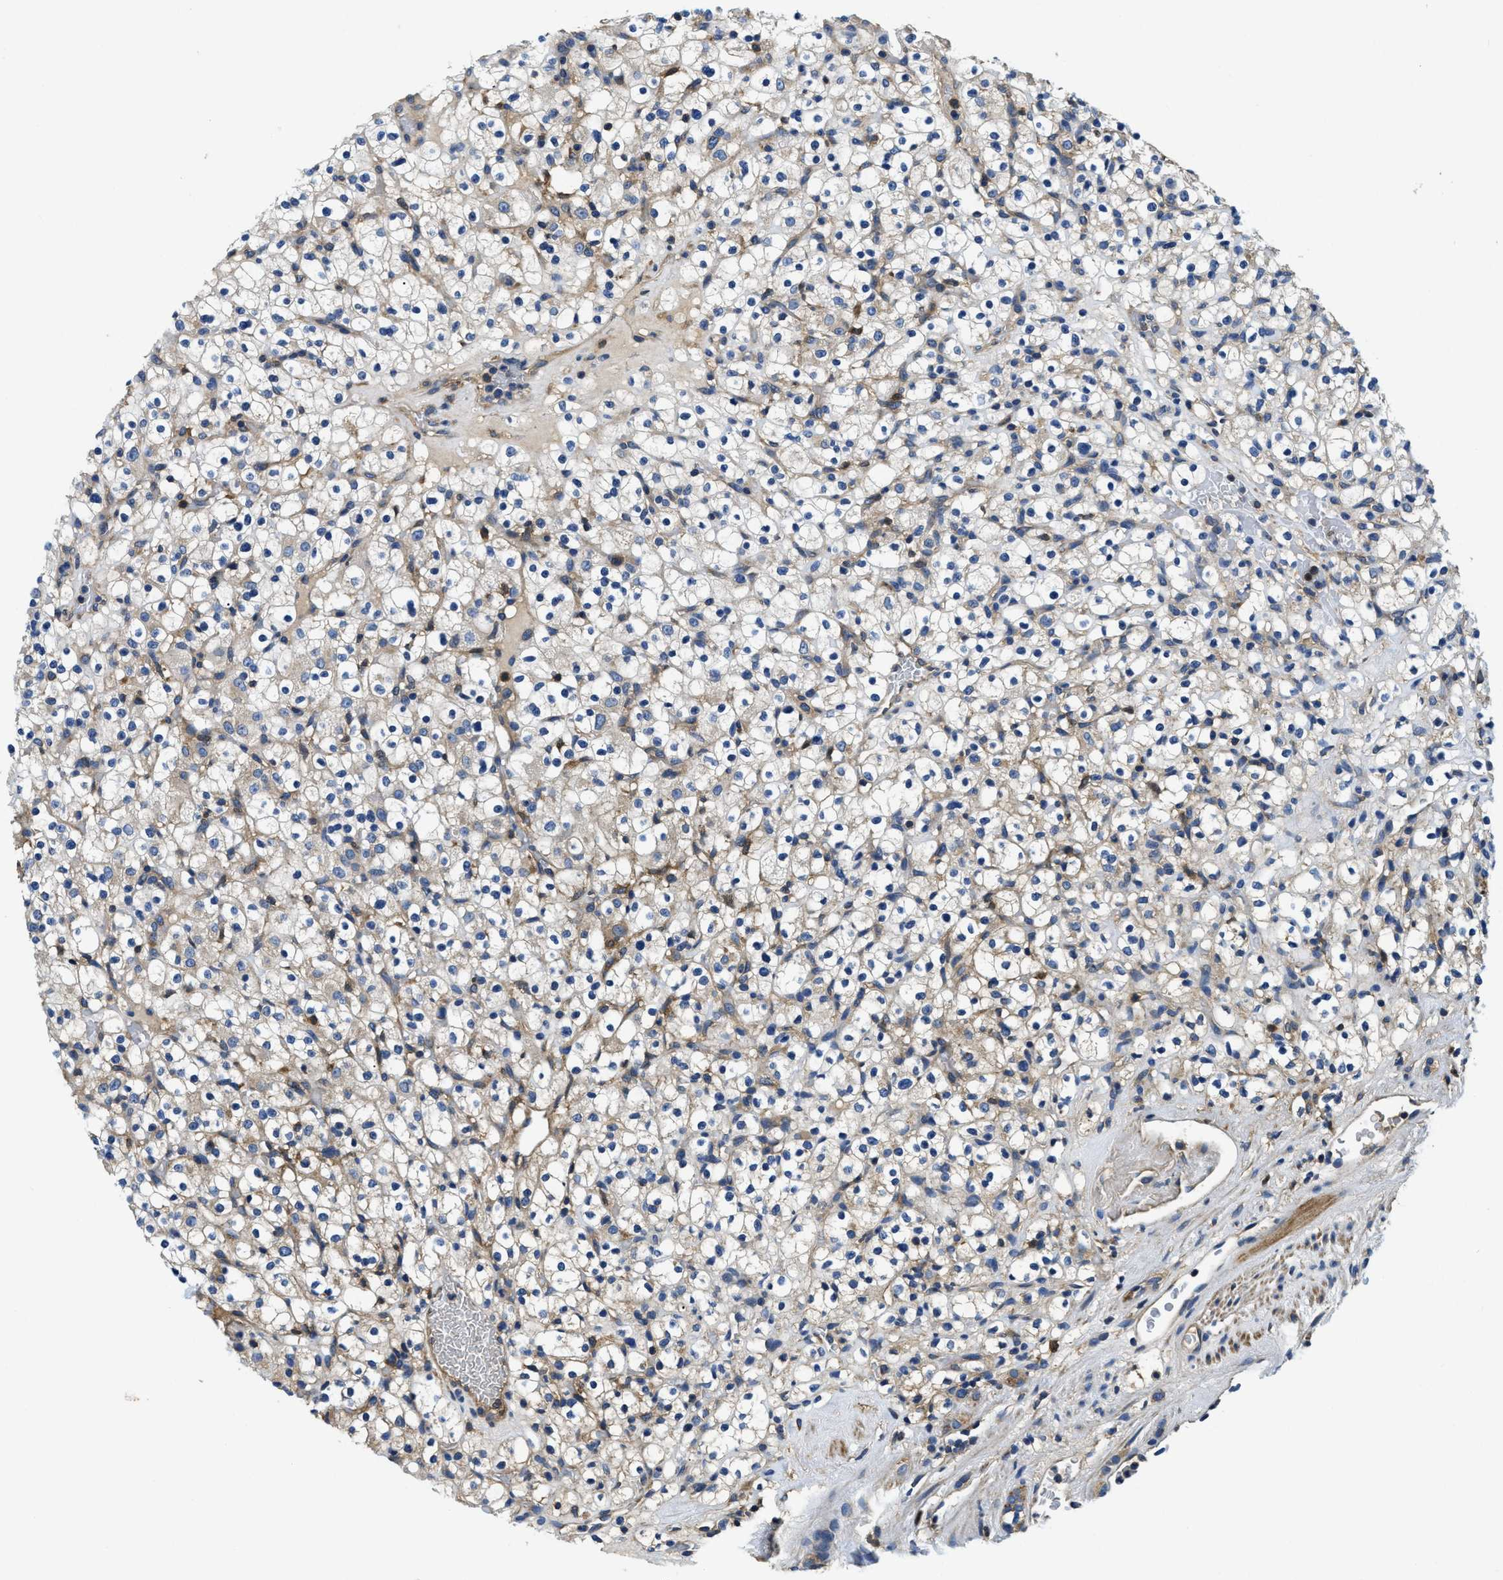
{"staining": {"intensity": "negative", "quantity": "none", "location": "none"}, "tissue": "renal cancer", "cell_type": "Tumor cells", "image_type": "cancer", "snomed": [{"axis": "morphology", "description": "Normal tissue, NOS"}, {"axis": "morphology", "description": "Adenocarcinoma, NOS"}, {"axis": "topography", "description": "Kidney"}], "caption": "IHC of human renal adenocarcinoma shows no positivity in tumor cells. (Stains: DAB (3,3'-diaminobenzidine) IHC with hematoxylin counter stain, Microscopy: brightfield microscopy at high magnification).", "gene": "STAT2", "patient": {"sex": "female", "age": 72}}